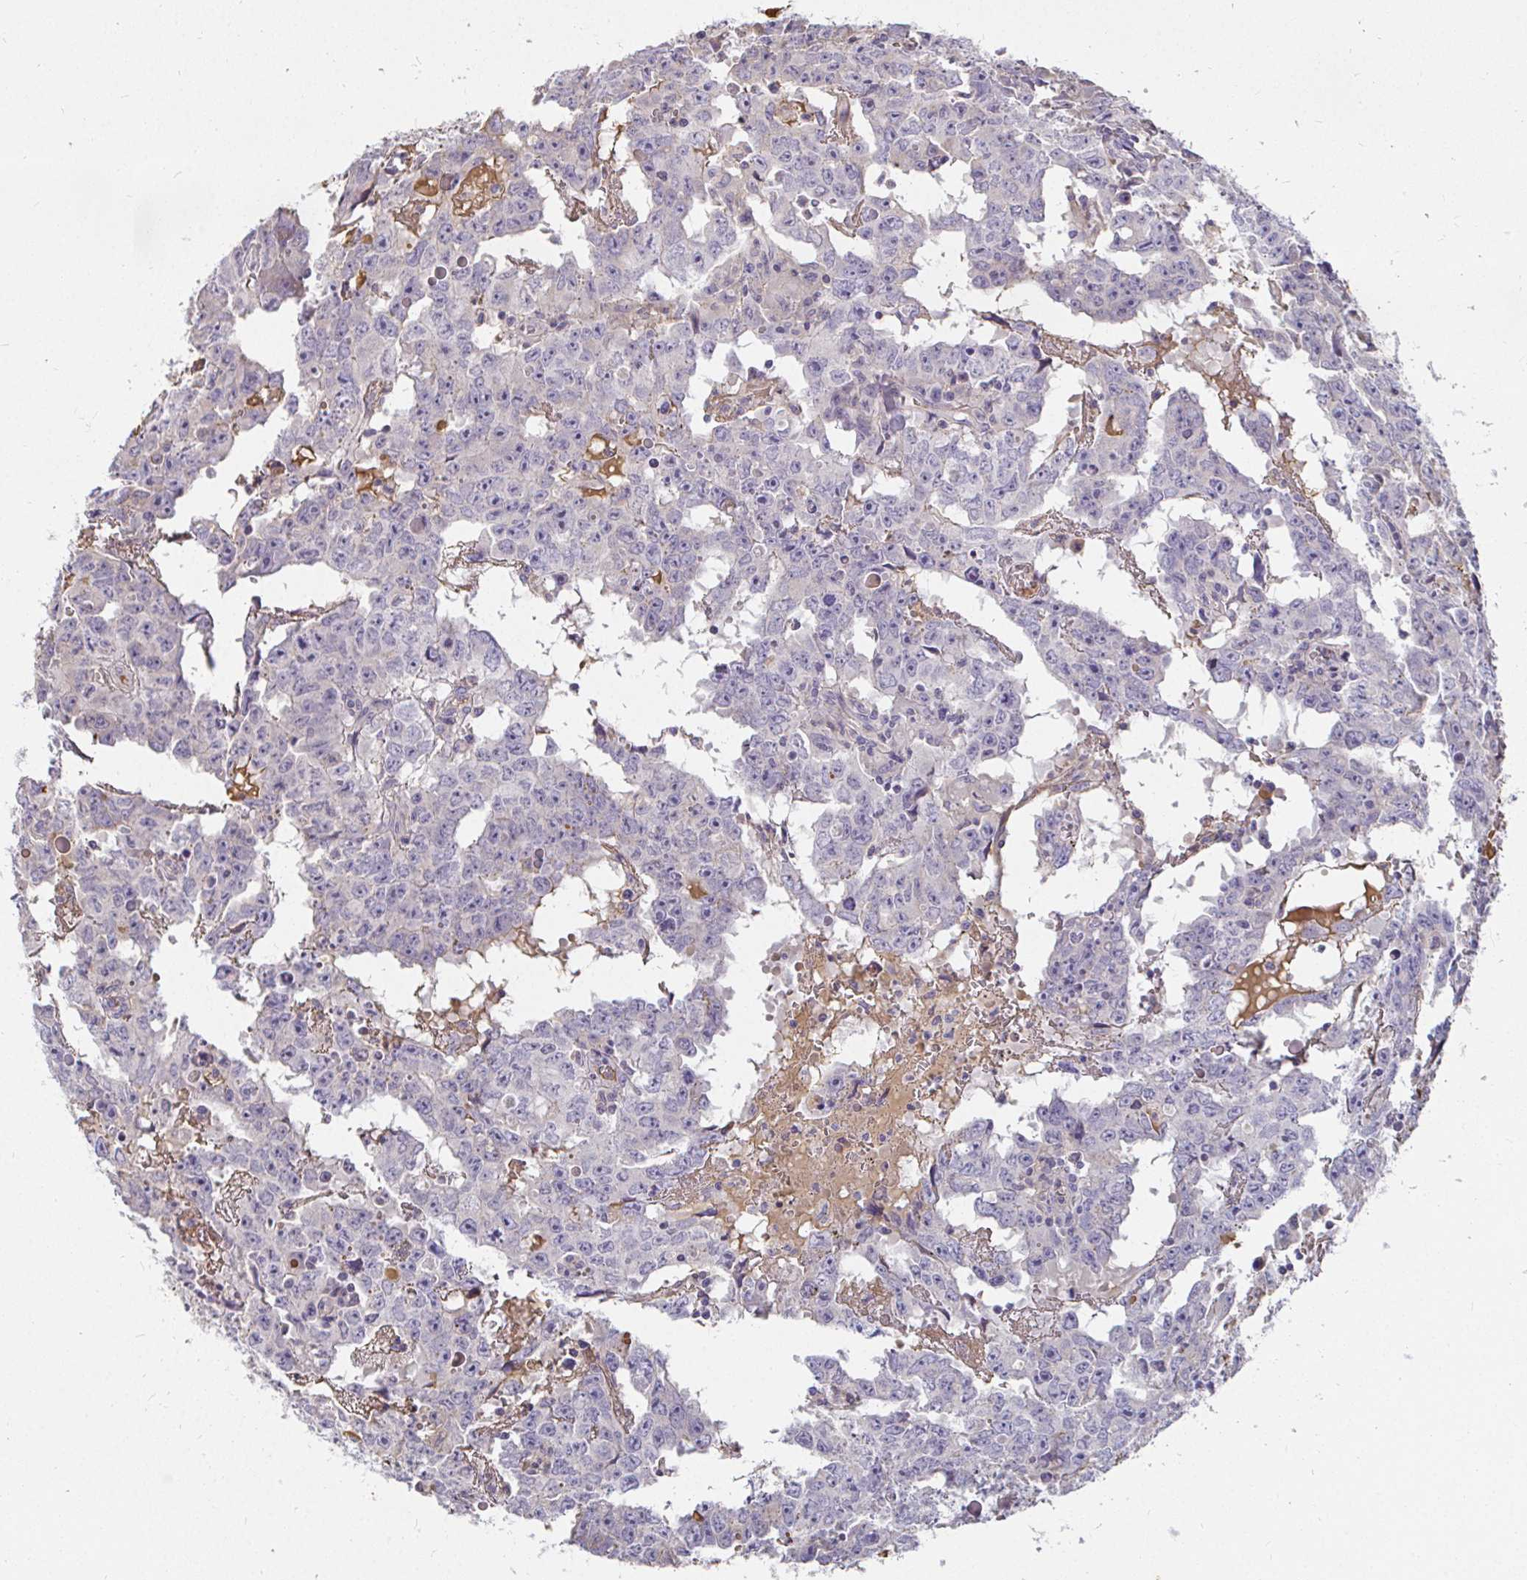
{"staining": {"intensity": "negative", "quantity": "none", "location": "none"}, "tissue": "testis cancer", "cell_type": "Tumor cells", "image_type": "cancer", "snomed": [{"axis": "morphology", "description": "Carcinoma, Embryonal, NOS"}, {"axis": "topography", "description": "Testis"}], "caption": "Tumor cells are negative for brown protein staining in testis cancer (embryonal carcinoma).", "gene": "LOXL4", "patient": {"sex": "male", "age": 22}}